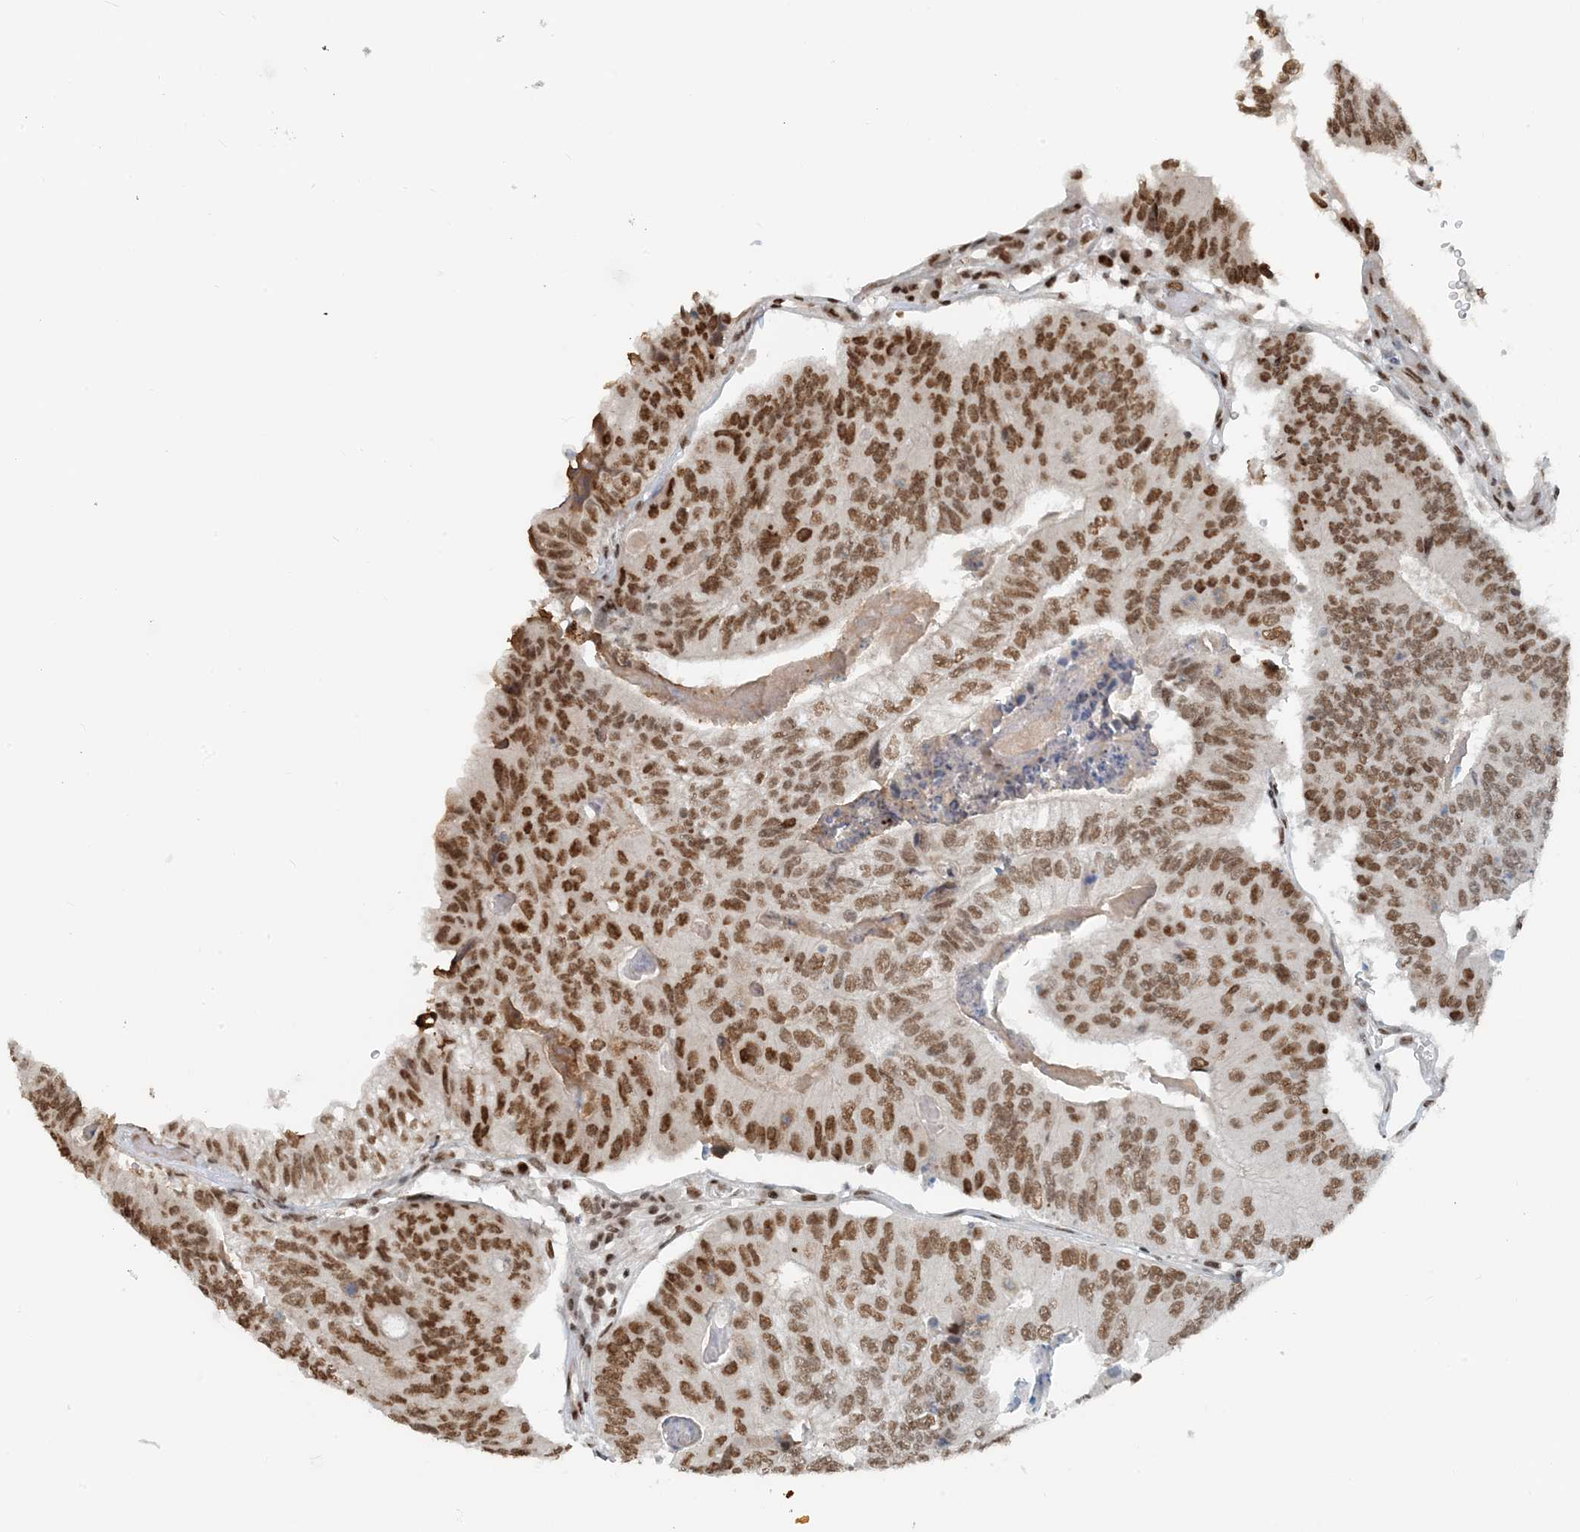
{"staining": {"intensity": "strong", "quantity": ">75%", "location": "nuclear"}, "tissue": "colorectal cancer", "cell_type": "Tumor cells", "image_type": "cancer", "snomed": [{"axis": "morphology", "description": "Adenocarcinoma, NOS"}, {"axis": "topography", "description": "Colon"}], "caption": "Protein expression analysis of colorectal cancer displays strong nuclear expression in approximately >75% of tumor cells.", "gene": "ZNF500", "patient": {"sex": "female", "age": 67}}